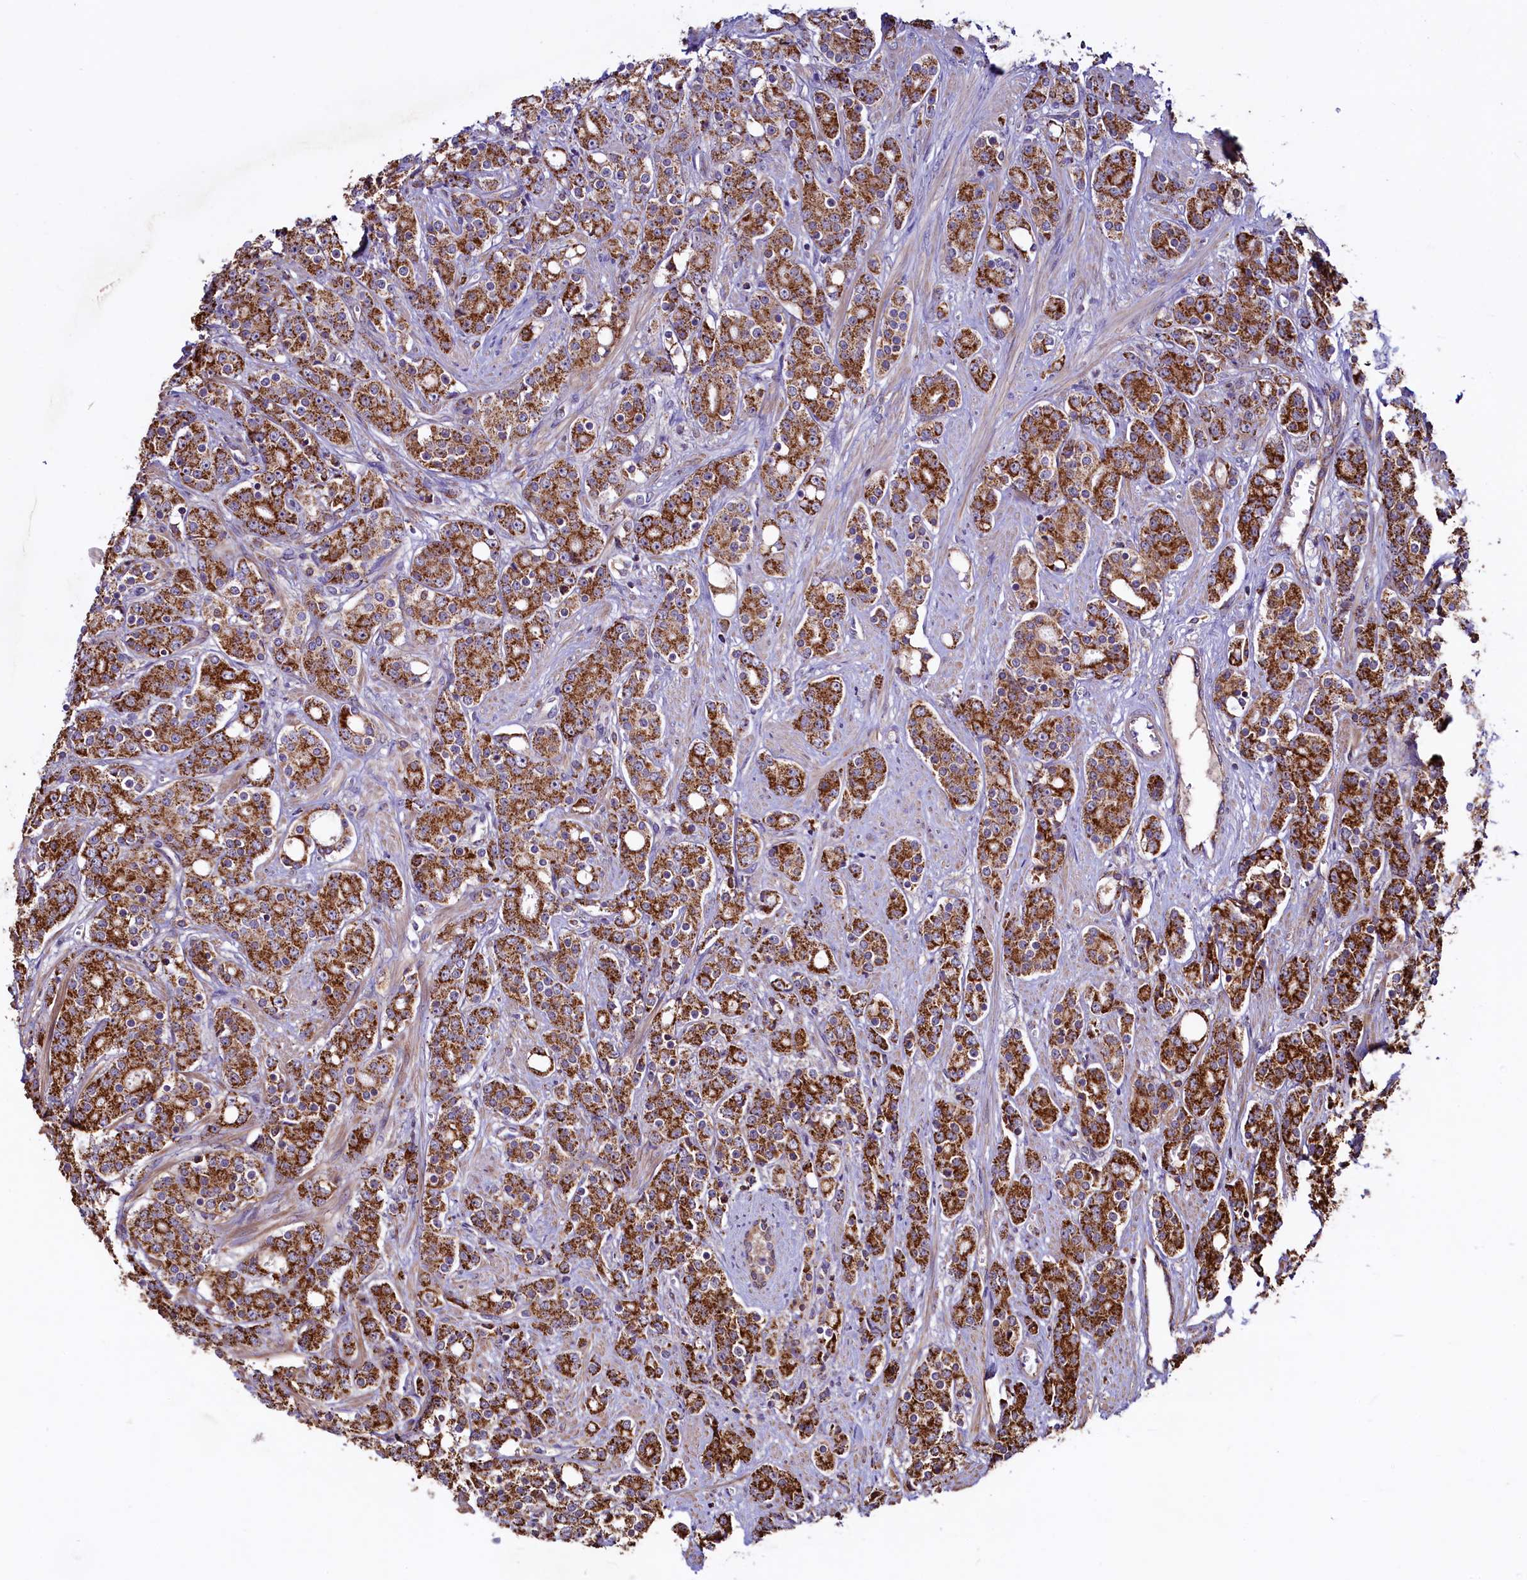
{"staining": {"intensity": "strong", "quantity": ">75%", "location": "cytoplasmic/membranous"}, "tissue": "prostate cancer", "cell_type": "Tumor cells", "image_type": "cancer", "snomed": [{"axis": "morphology", "description": "Adenocarcinoma, High grade"}, {"axis": "topography", "description": "Prostate"}], "caption": "Strong cytoplasmic/membranous protein positivity is seen in about >75% of tumor cells in prostate cancer.", "gene": "STARD5", "patient": {"sex": "male", "age": 62}}